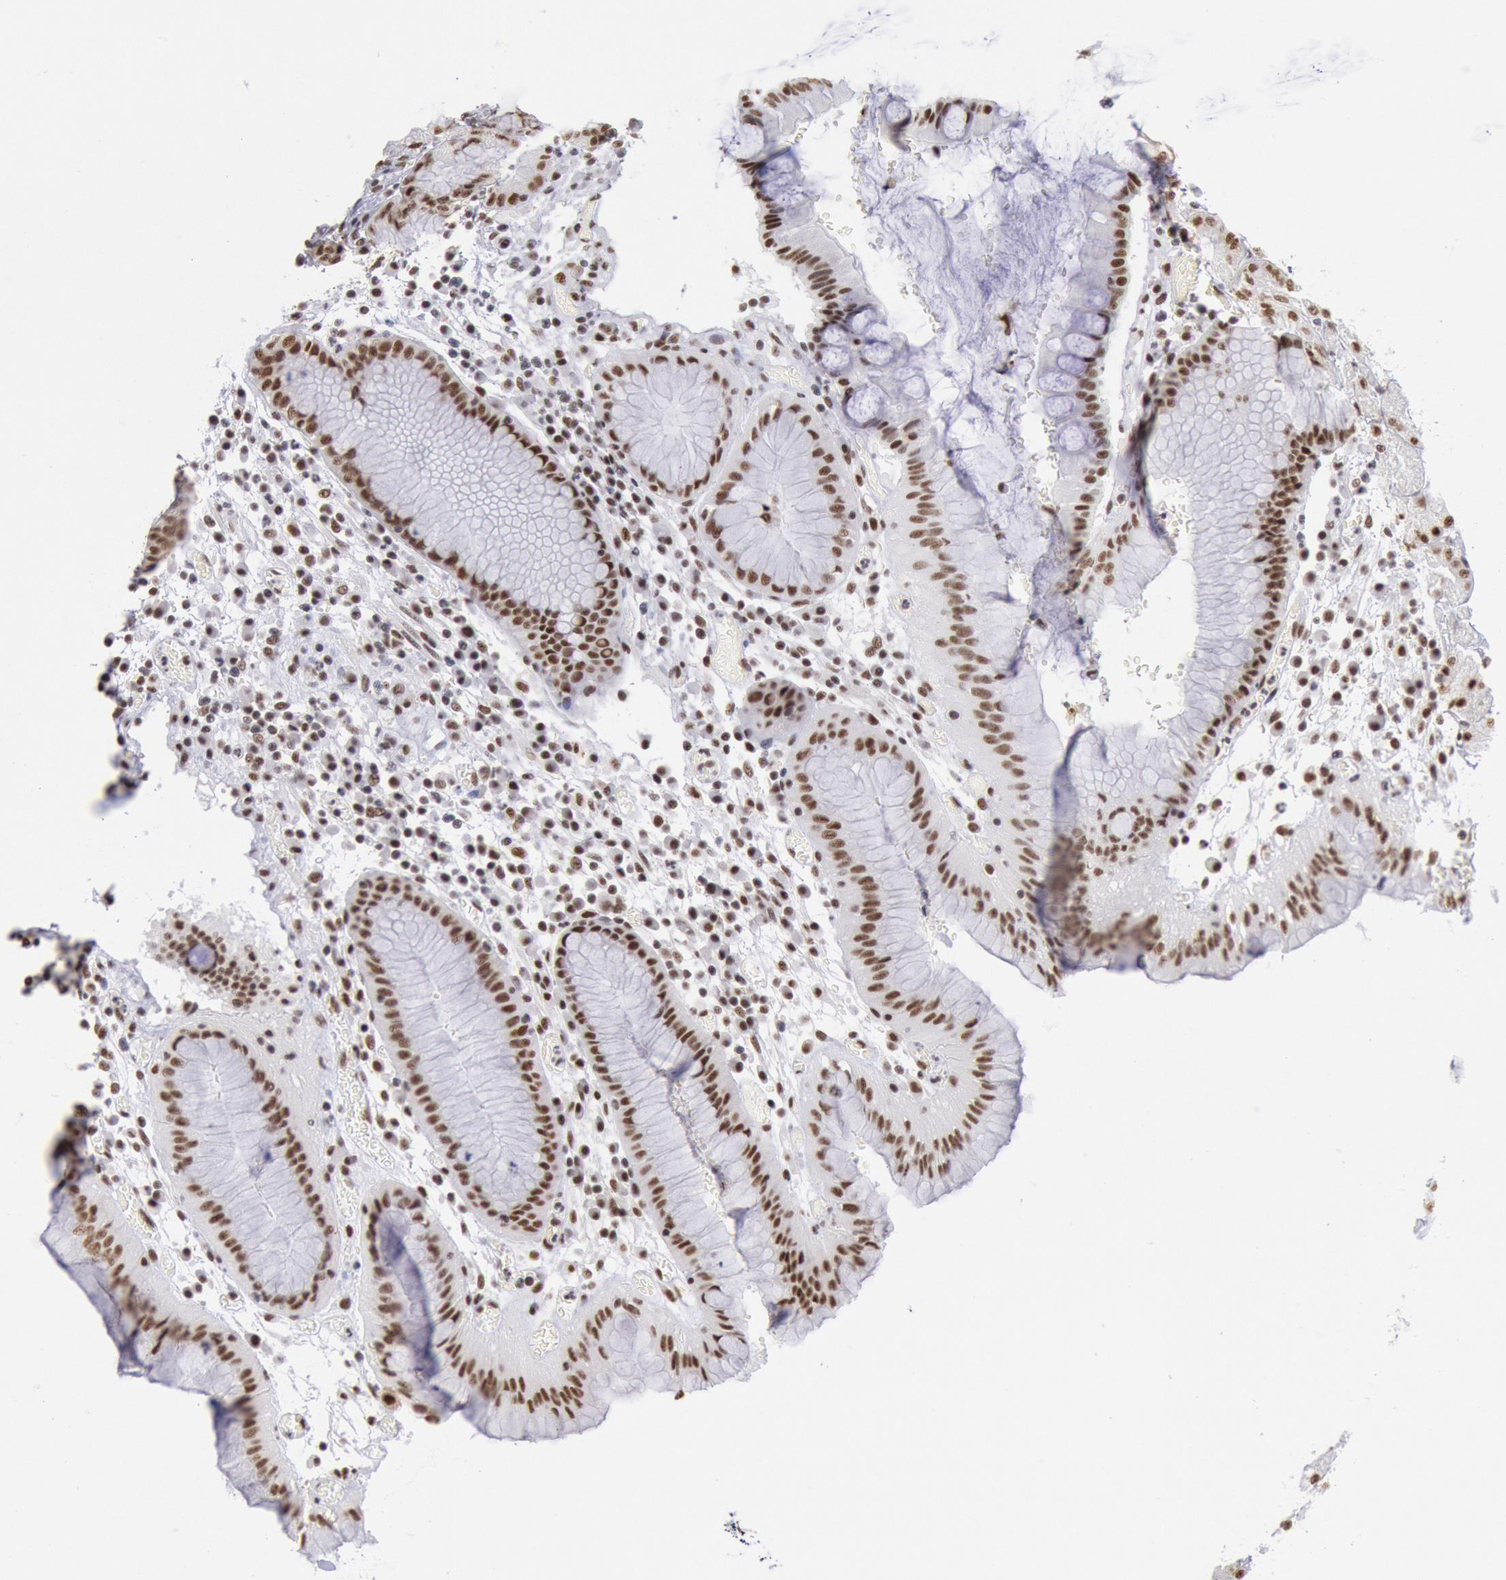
{"staining": {"intensity": "strong", "quantity": ">75%", "location": "nuclear"}, "tissue": "stomach", "cell_type": "Glandular cells", "image_type": "normal", "snomed": [{"axis": "morphology", "description": "Normal tissue, NOS"}, {"axis": "topography", "description": "Stomach, lower"}], "caption": "Immunohistochemical staining of normal human stomach displays high levels of strong nuclear positivity in about >75% of glandular cells. The protein of interest is stained brown, and the nuclei are stained in blue (DAB (3,3'-diaminobenzidine) IHC with brightfield microscopy, high magnification).", "gene": "SNRPD3", "patient": {"sex": "female", "age": 73}}